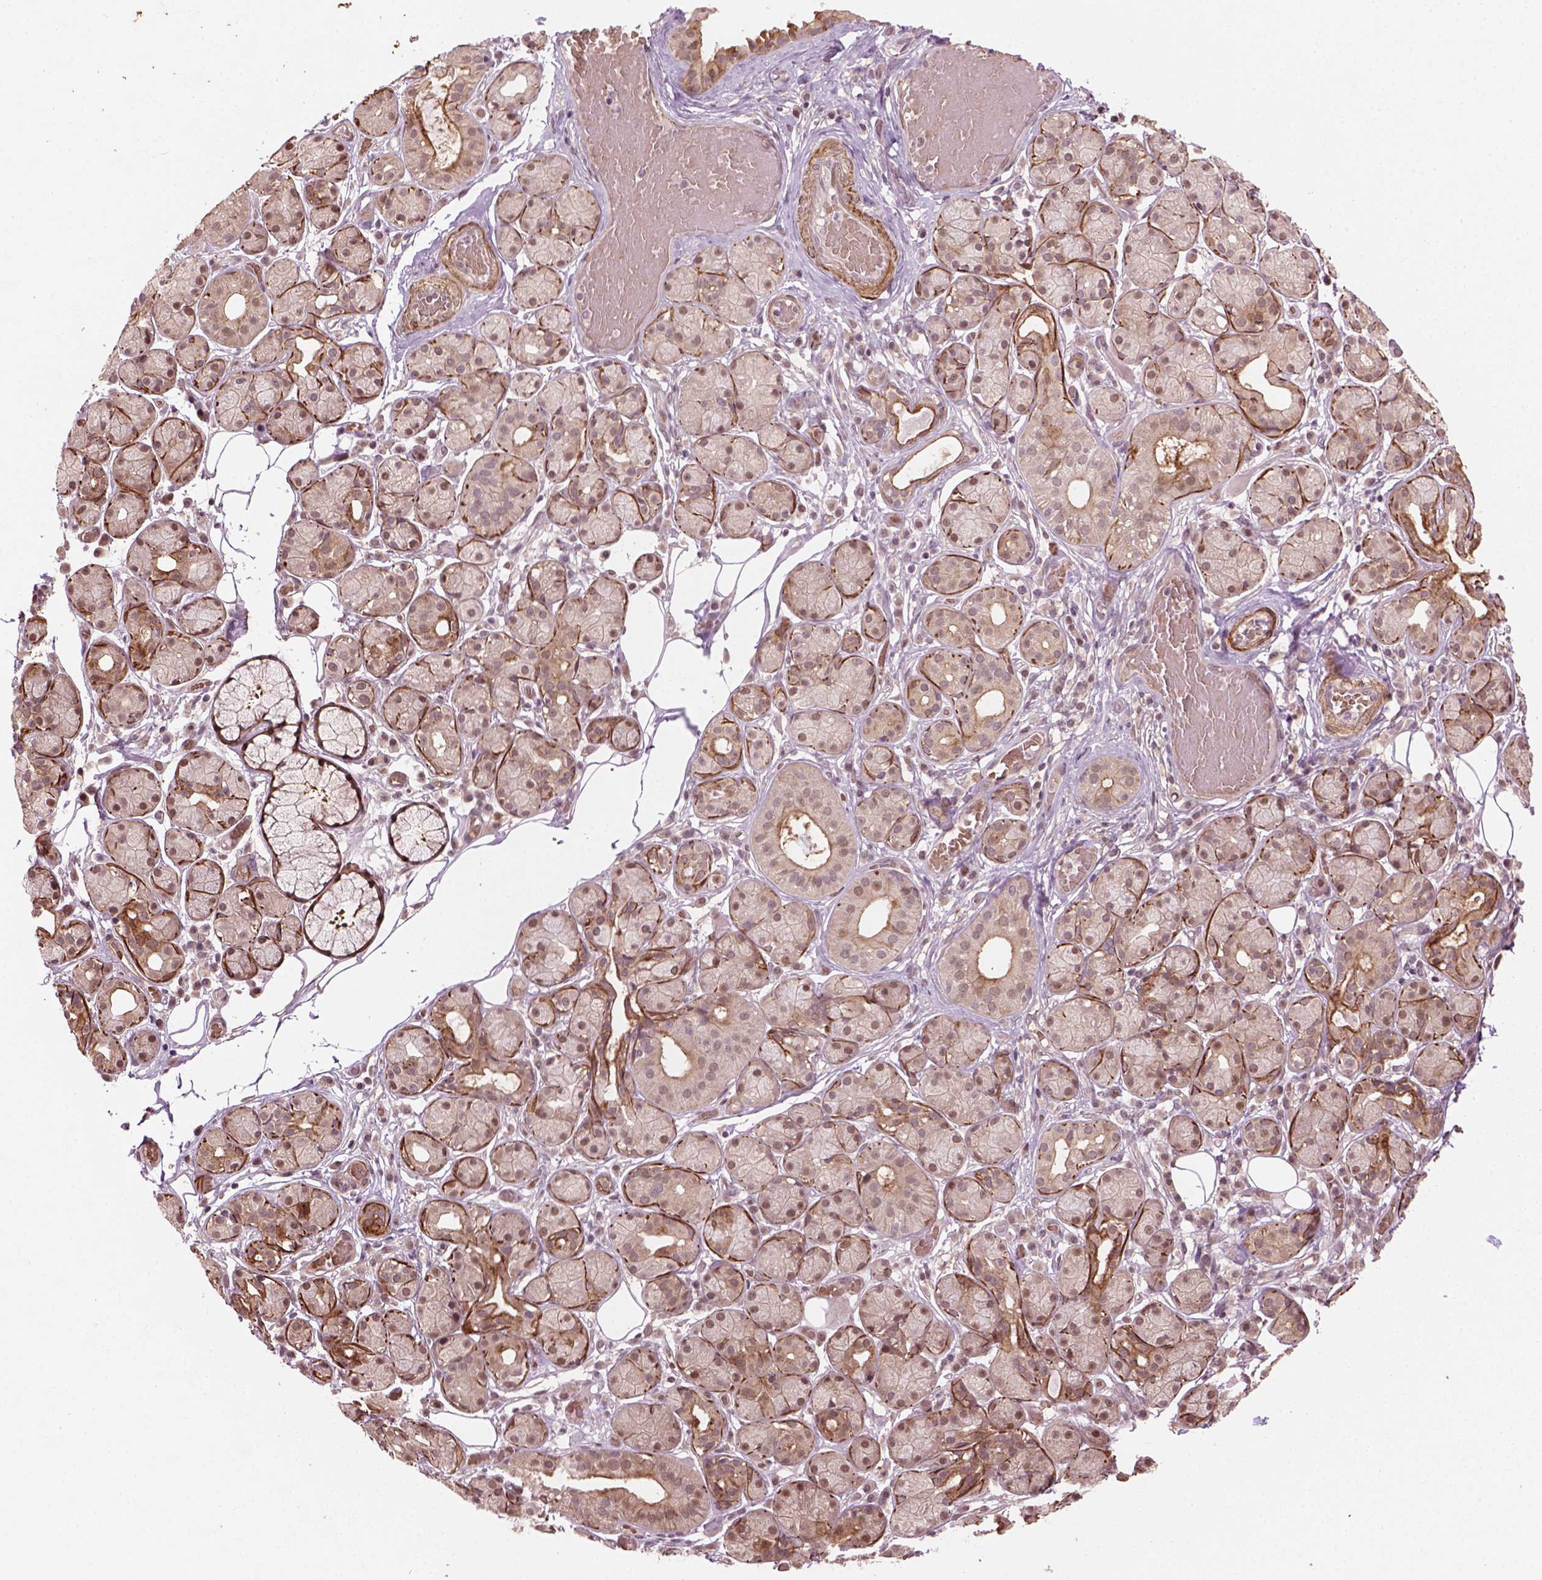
{"staining": {"intensity": "moderate", "quantity": "<25%", "location": "cytoplasmic/membranous,nuclear"}, "tissue": "salivary gland", "cell_type": "Glandular cells", "image_type": "normal", "snomed": [{"axis": "morphology", "description": "Normal tissue, NOS"}, {"axis": "topography", "description": "Salivary gland"}, {"axis": "topography", "description": "Peripheral nerve tissue"}], "caption": "Immunohistochemical staining of benign salivary gland reveals low levels of moderate cytoplasmic/membranous,nuclear expression in approximately <25% of glandular cells. The protein of interest is shown in brown color, while the nuclei are stained blue.", "gene": "PSMD11", "patient": {"sex": "male", "age": 71}}